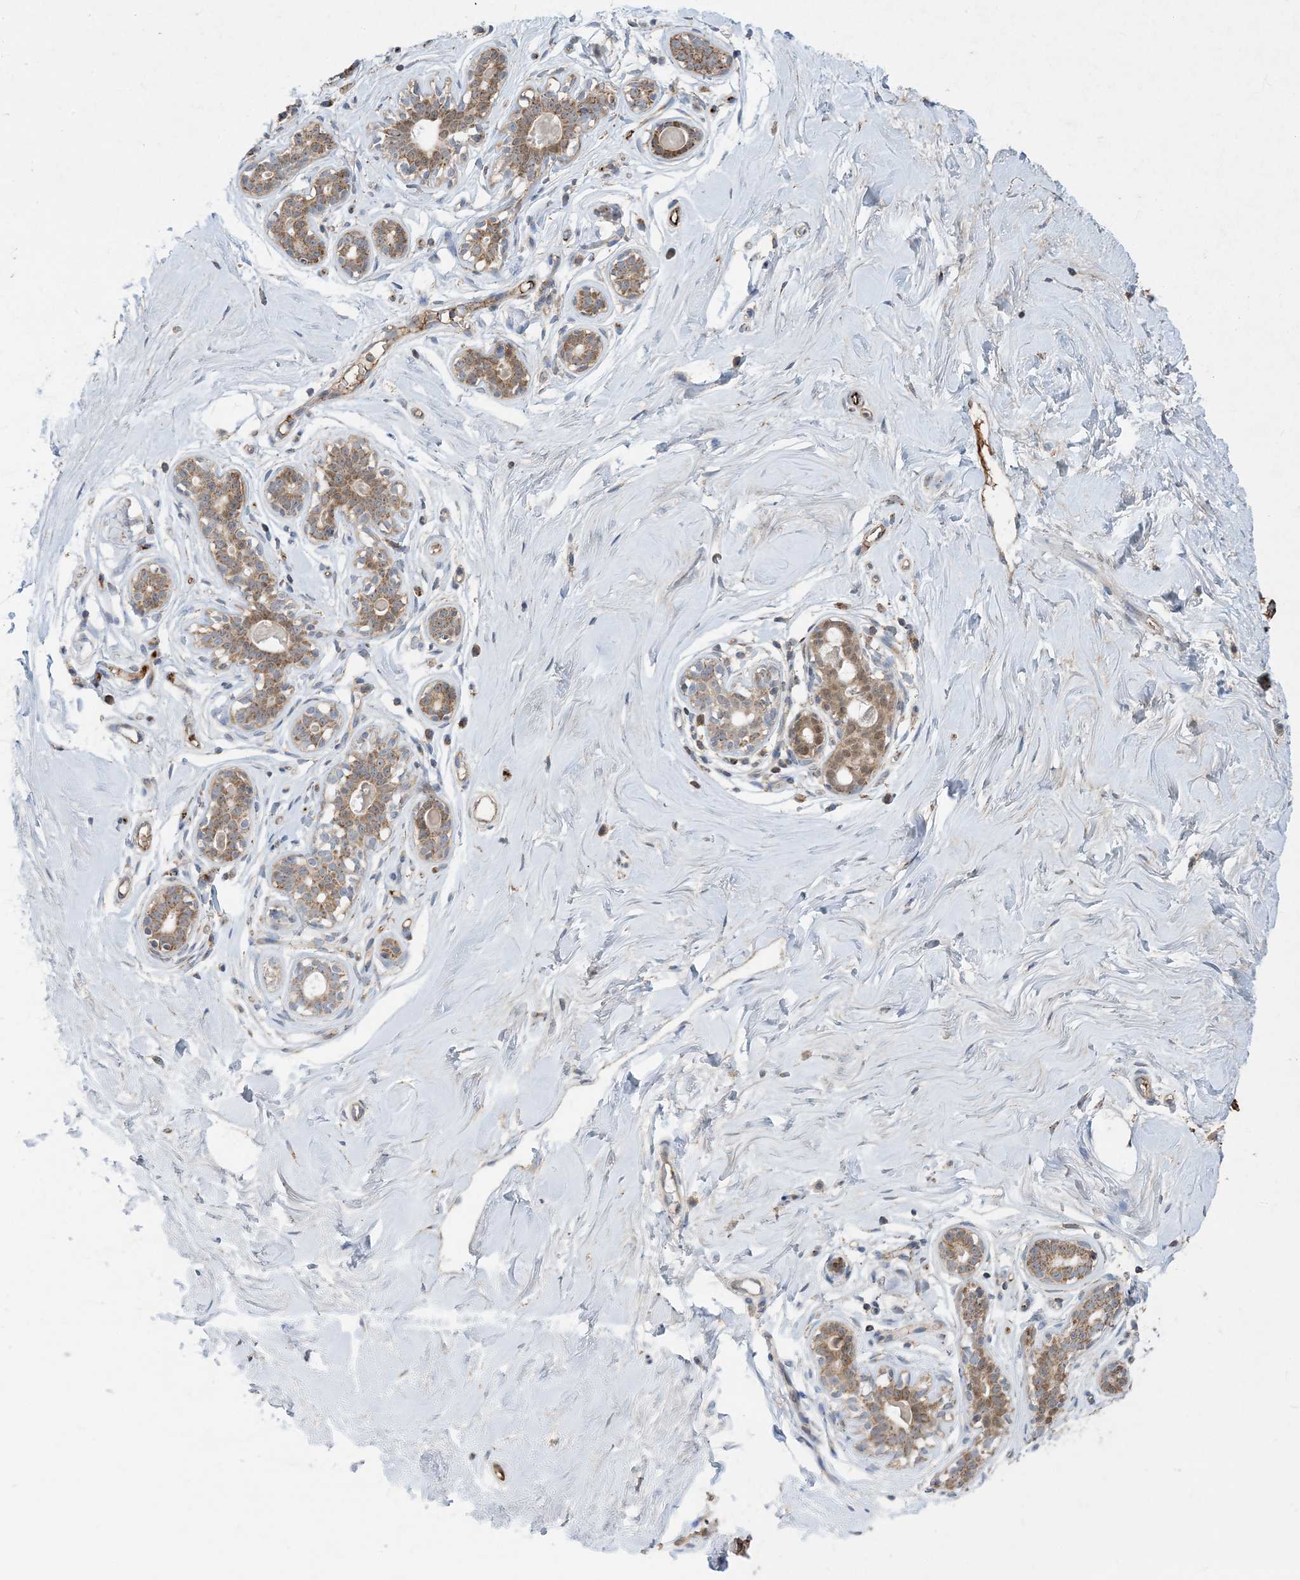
{"staining": {"intensity": "weak", "quantity": ">75%", "location": "cytoplasmic/membranous"}, "tissue": "breast", "cell_type": "Adipocytes", "image_type": "normal", "snomed": [{"axis": "morphology", "description": "Normal tissue, NOS"}, {"axis": "morphology", "description": "Adenoma, NOS"}, {"axis": "topography", "description": "Breast"}], "caption": "The micrograph demonstrates immunohistochemical staining of benign breast. There is weak cytoplasmic/membranous expression is seen in about >75% of adipocytes. The staining was performed using DAB to visualize the protein expression in brown, while the nuclei were stained in blue with hematoxylin (Magnification: 20x).", "gene": "ECHDC1", "patient": {"sex": "female", "age": 23}}